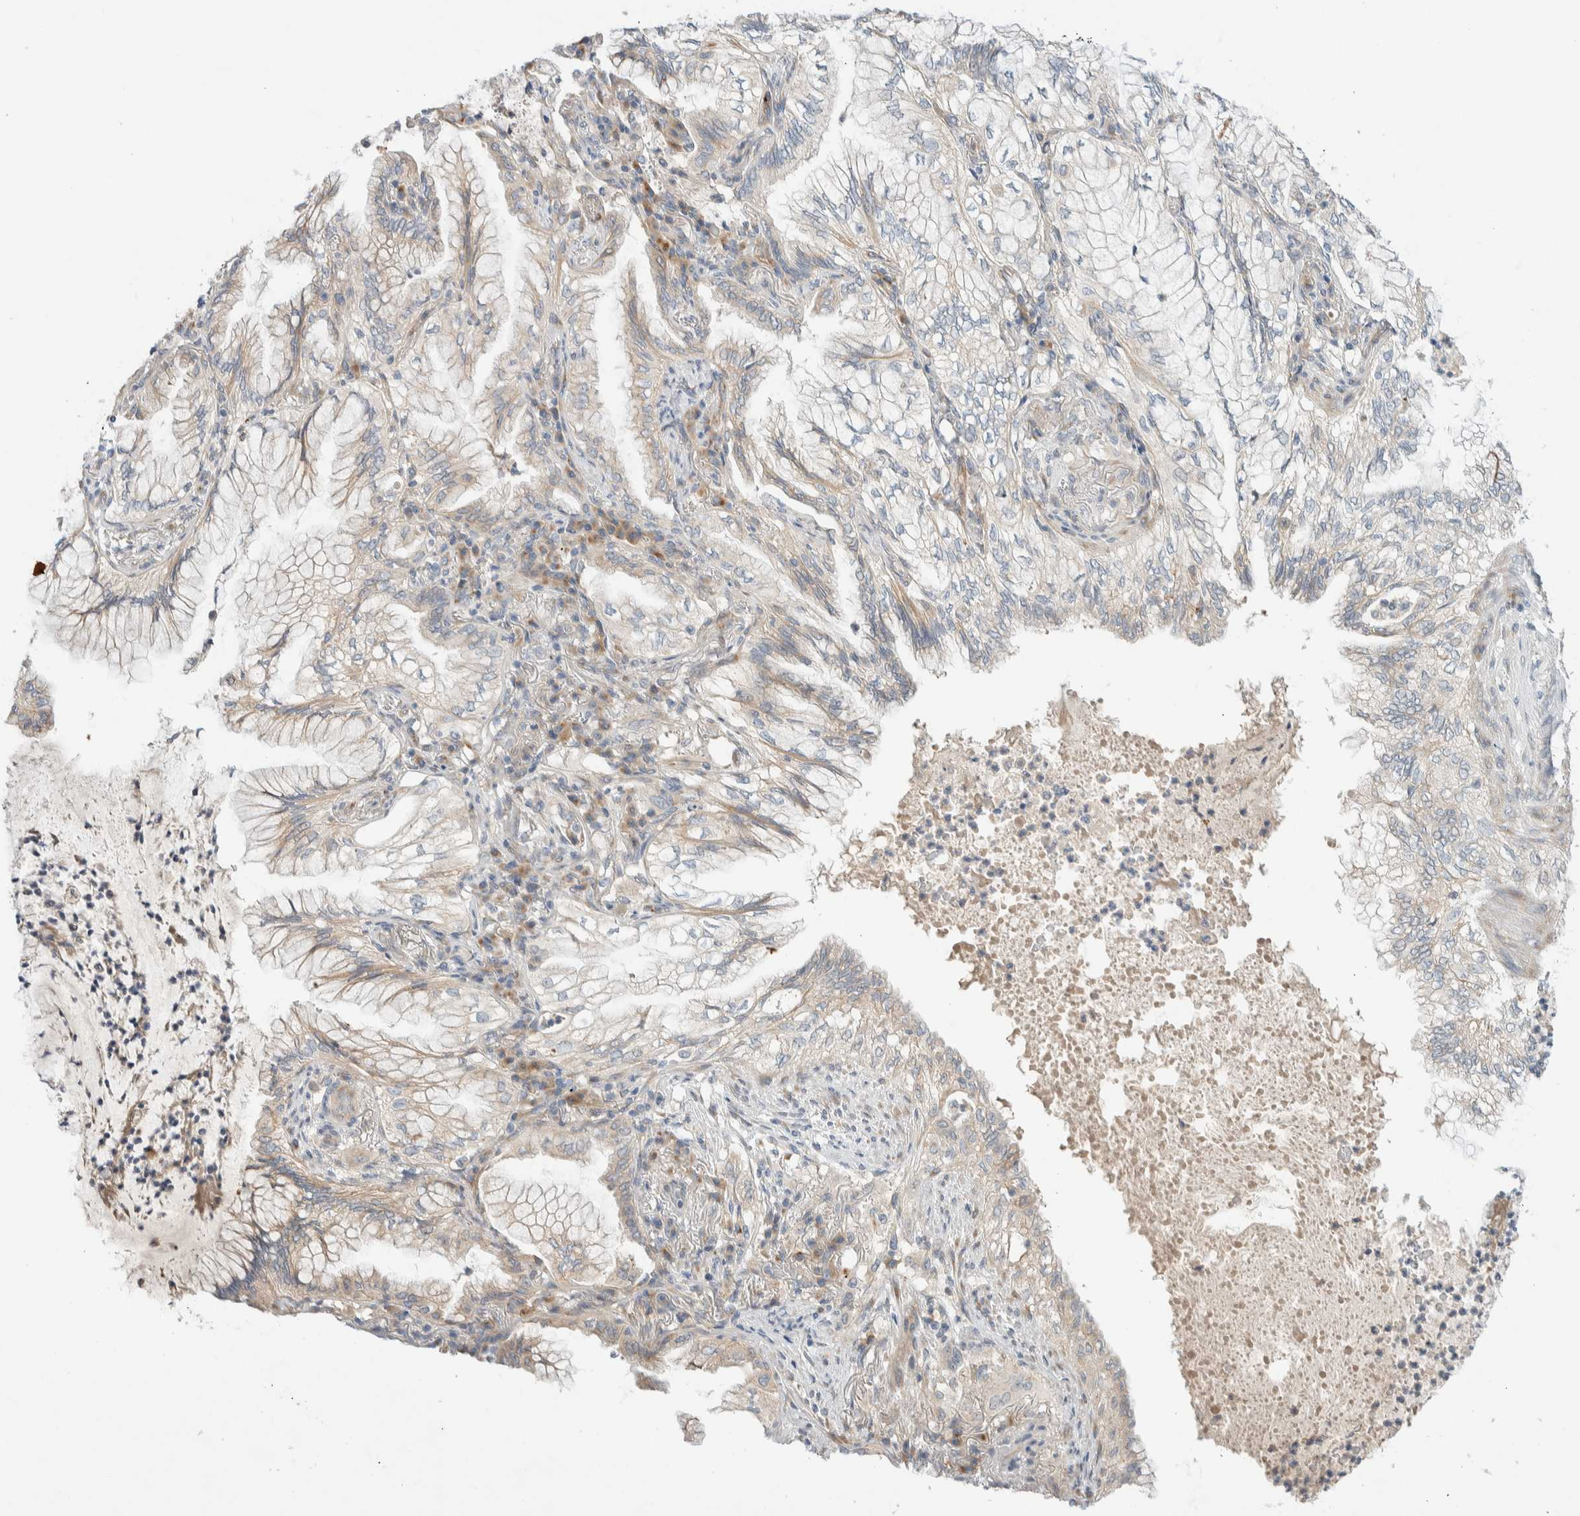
{"staining": {"intensity": "weak", "quantity": "25%-75%", "location": "cytoplasmic/membranous"}, "tissue": "lung cancer", "cell_type": "Tumor cells", "image_type": "cancer", "snomed": [{"axis": "morphology", "description": "Adenocarcinoma, NOS"}, {"axis": "topography", "description": "Lung"}], "caption": "Immunohistochemical staining of human lung adenocarcinoma reveals low levels of weak cytoplasmic/membranous protein positivity in about 25%-75% of tumor cells.", "gene": "TMEM184B", "patient": {"sex": "female", "age": 70}}